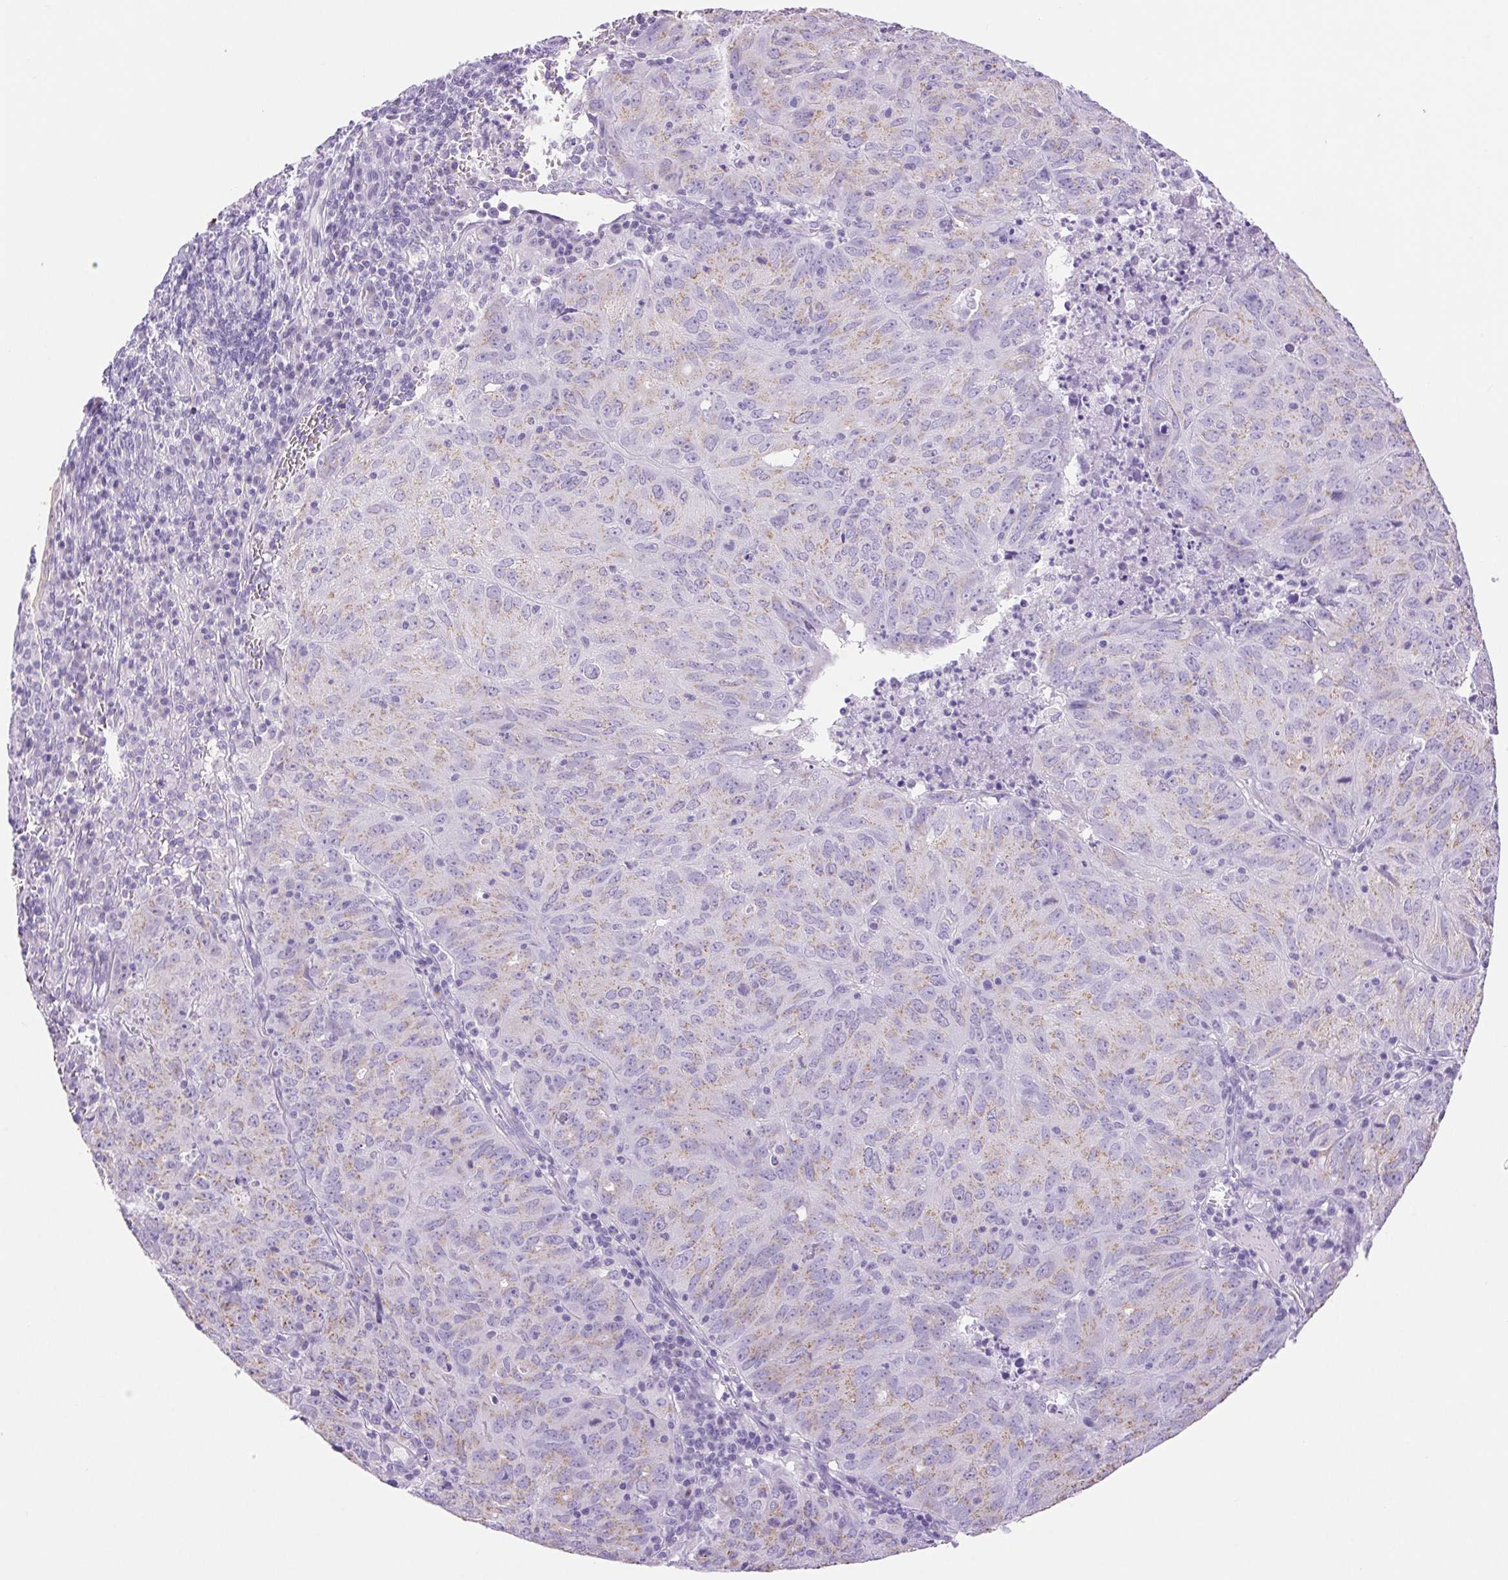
{"staining": {"intensity": "weak", "quantity": "<25%", "location": "cytoplasmic/membranous"}, "tissue": "cervical cancer", "cell_type": "Tumor cells", "image_type": "cancer", "snomed": [{"axis": "morphology", "description": "Adenocarcinoma, NOS"}, {"axis": "topography", "description": "Cervix"}], "caption": "High power microscopy histopathology image of an immunohistochemistry micrograph of adenocarcinoma (cervical), revealing no significant positivity in tumor cells.", "gene": "SERPINB3", "patient": {"sex": "female", "age": 56}}